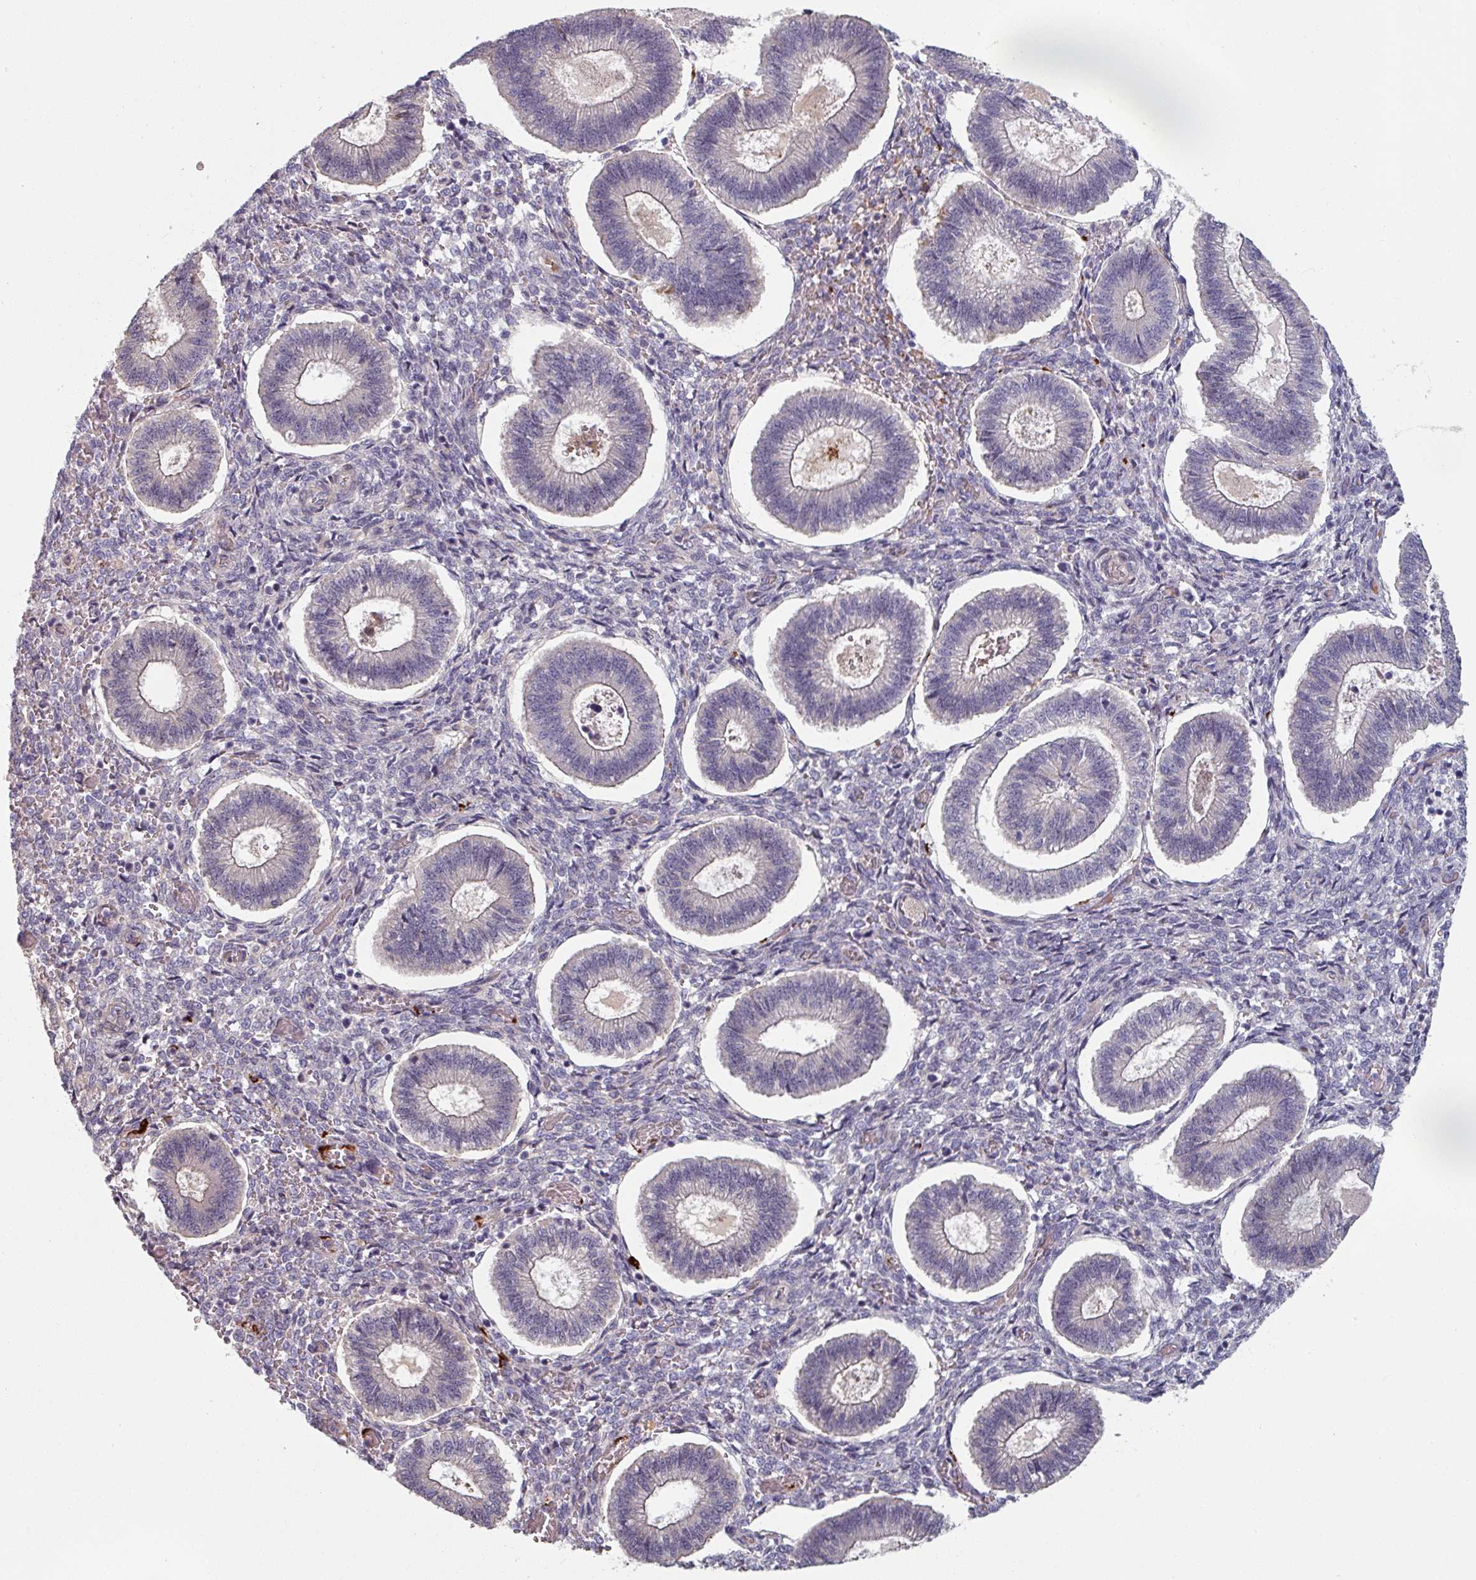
{"staining": {"intensity": "negative", "quantity": "none", "location": "none"}, "tissue": "endometrium", "cell_type": "Cells in endometrial stroma", "image_type": "normal", "snomed": [{"axis": "morphology", "description": "Normal tissue, NOS"}, {"axis": "topography", "description": "Endometrium"}], "caption": "The histopathology image shows no significant positivity in cells in endometrial stroma of endometrium.", "gene": "C4BPB", "patient": {"sex": "female", "age": 25}}